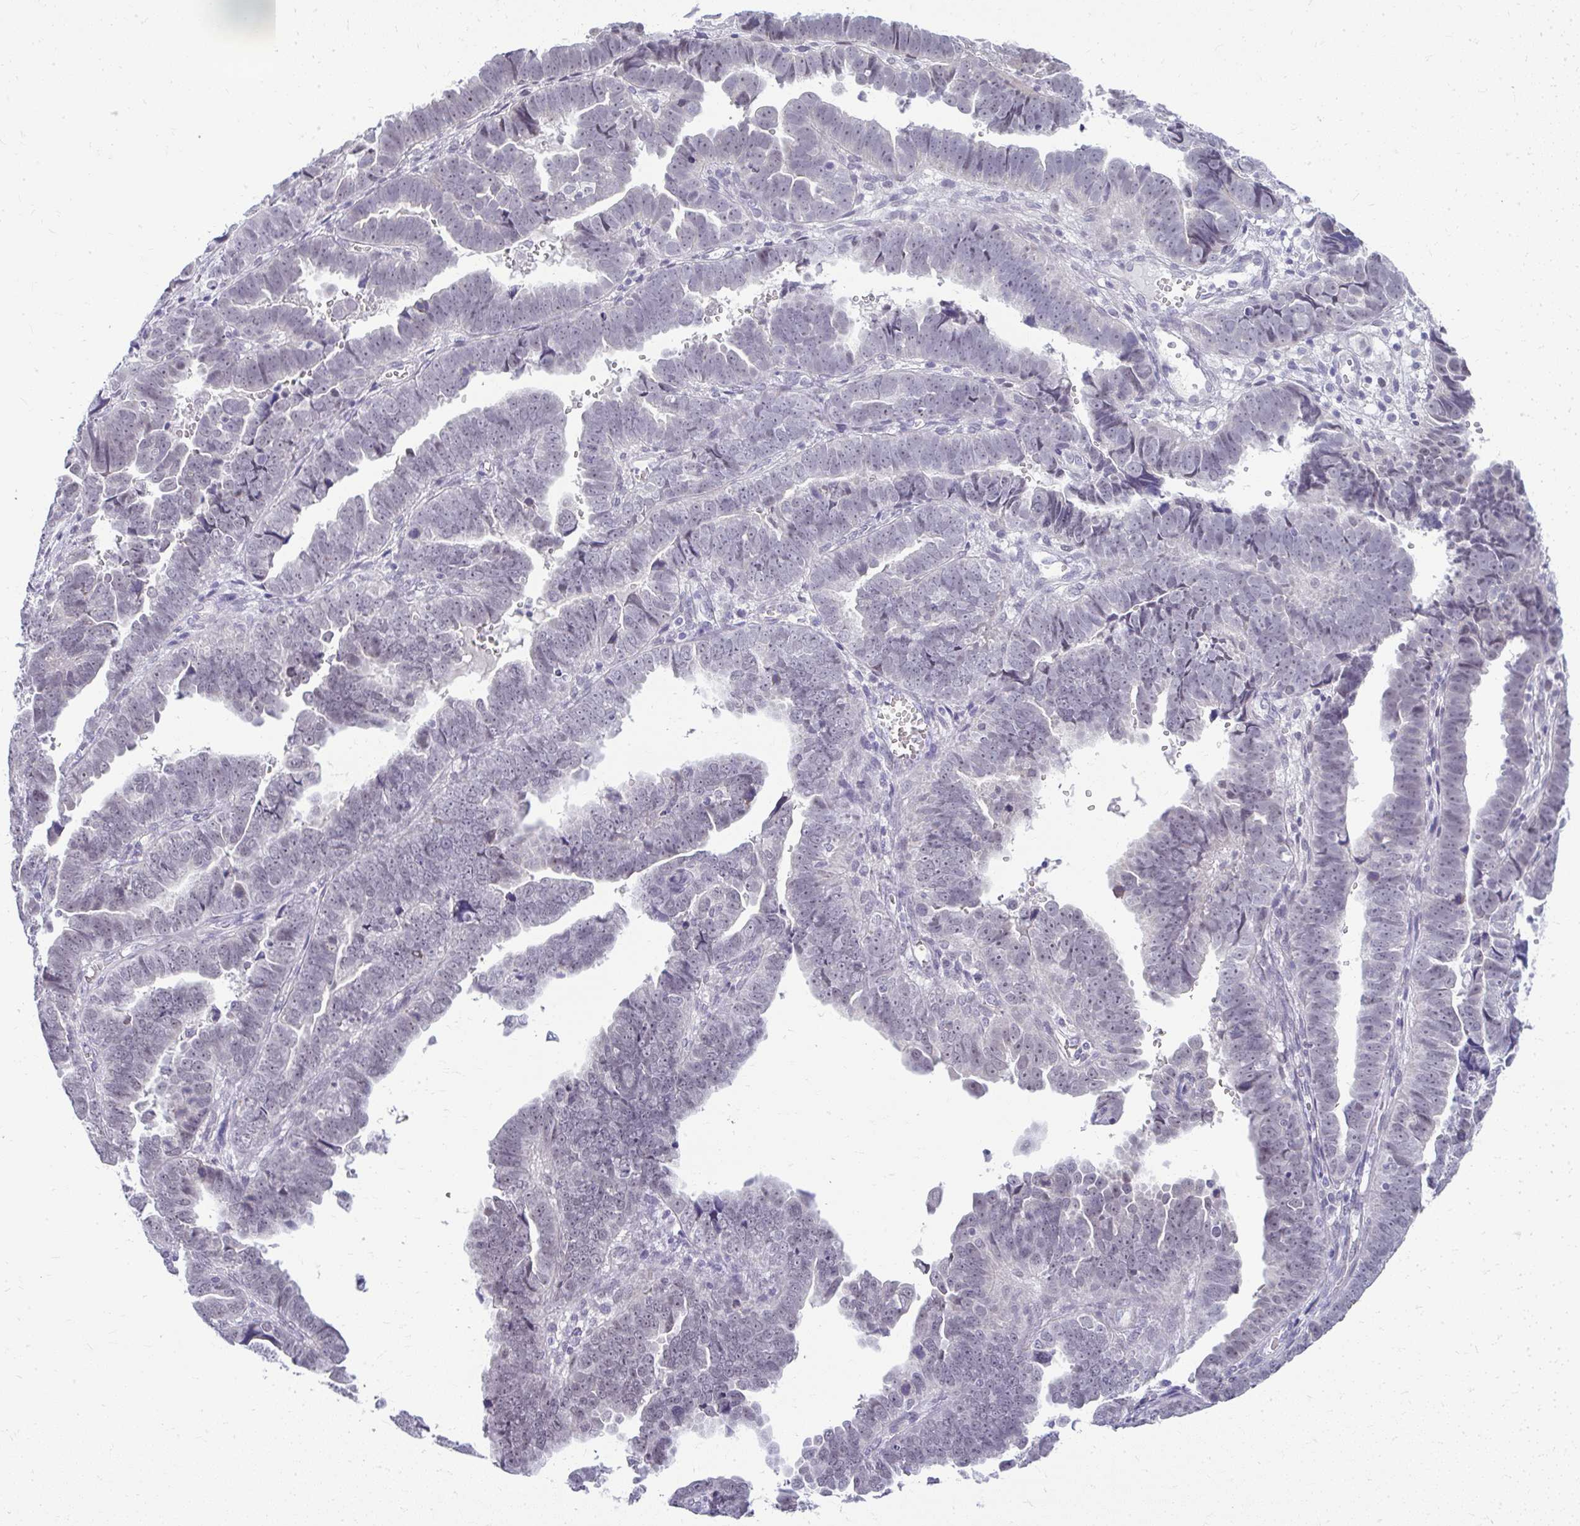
{"staining": {"intensity": "weak", "quantity": "<25%", "location": "nuclear"}, "tissue": "endometrial cancer", "cell_type": "Tumor cells", "image_type": "cancer", "snomed": [{"axis": "morphology", "description": "Adenocarcinoma, NOS"}, {"axis": "topography", "description": "Endometrium"}], "caption": "Immunohistochemical staining of endometrial cancer demonstrates no significant positivity in tumor cells.", "gene": "TEX33", "patient": {"sex": "female", "age": 75}}